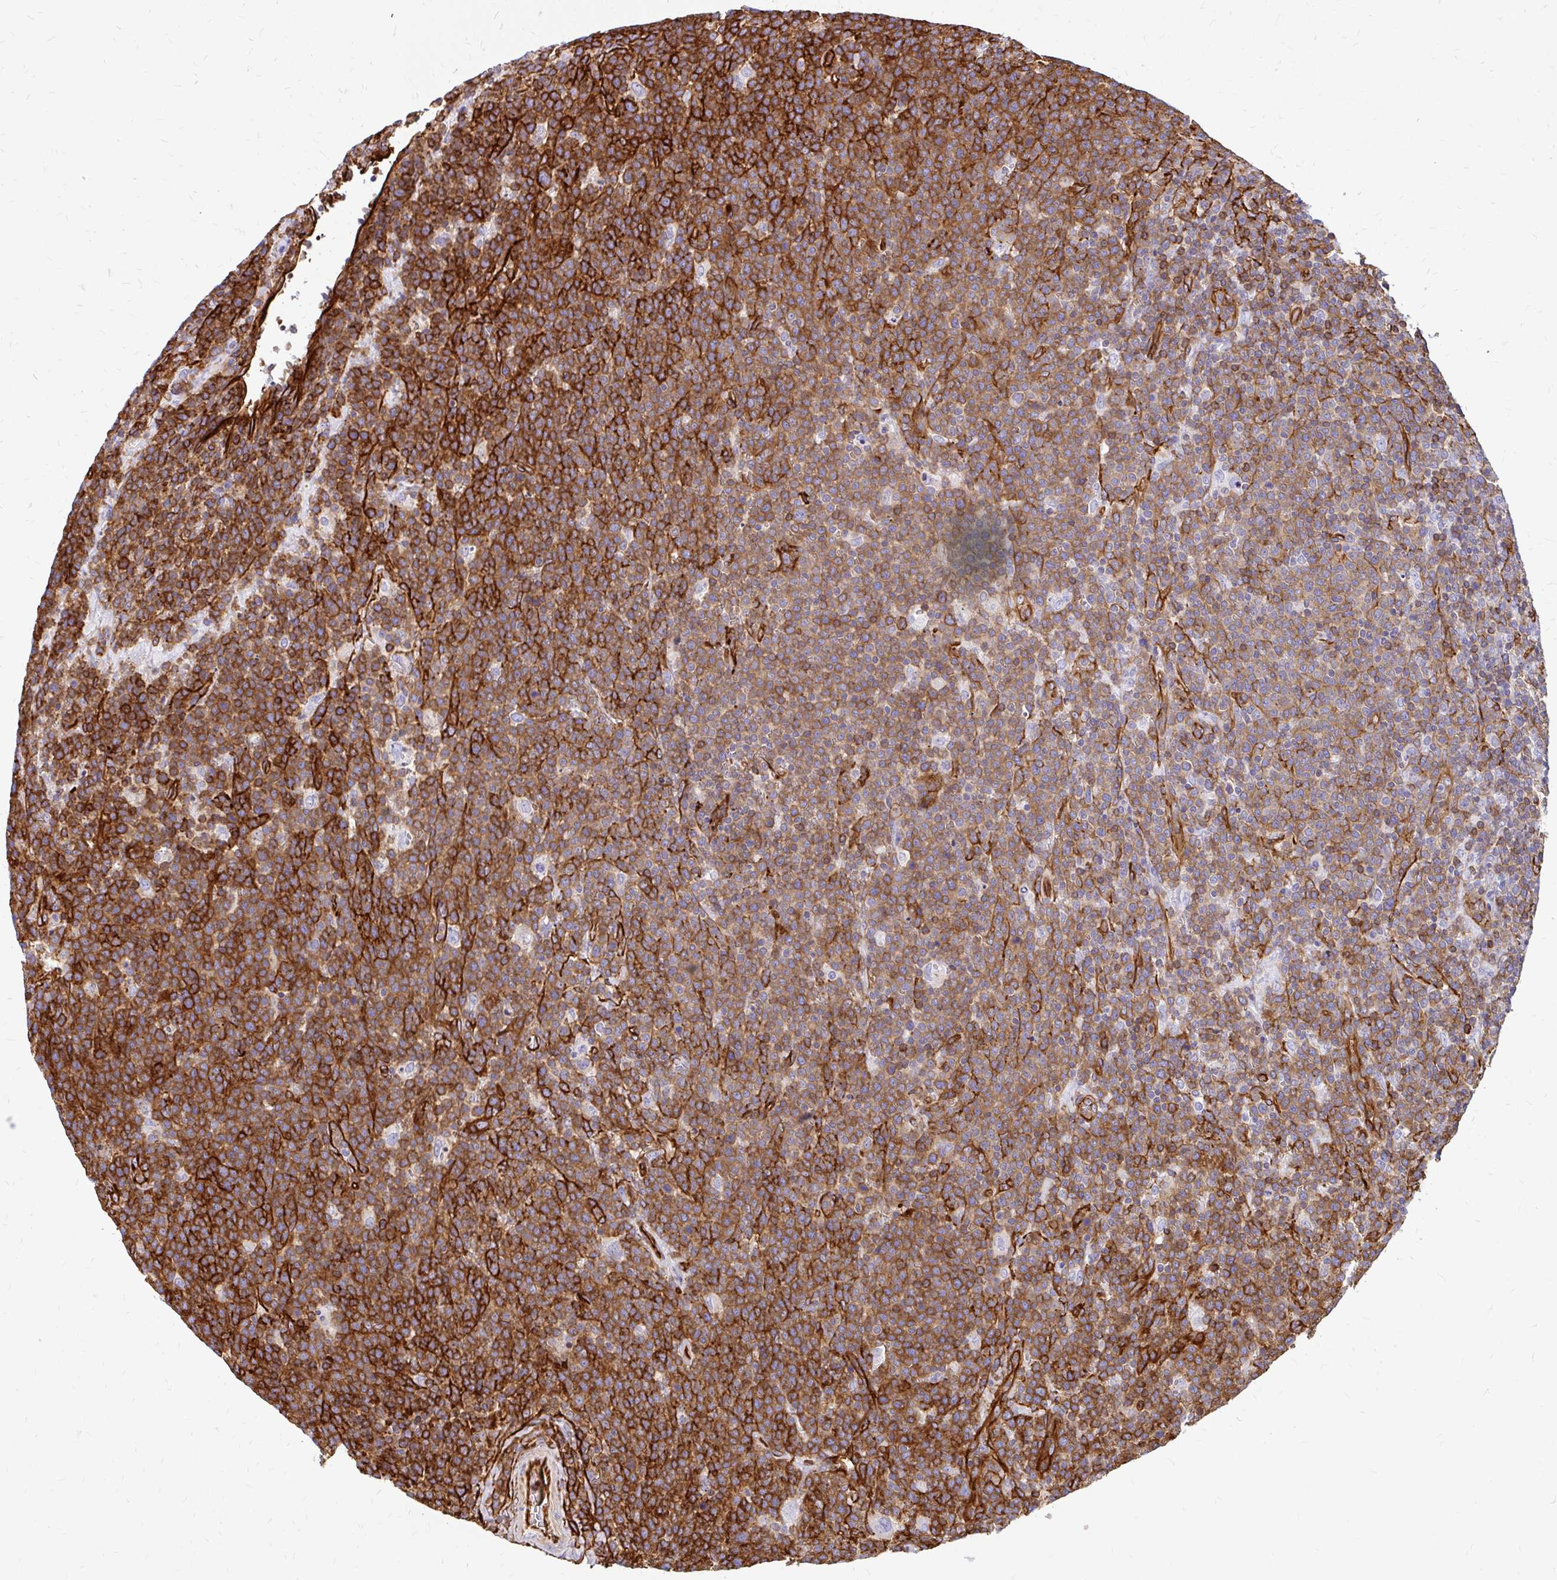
{"staining": {"intensity": "strong", "quantity": ">75%", "location": "cytoplasmic/membranous"}, "tissue": "lymphoma", "cell_type": "Tumor cells", "image_type": "cancer", "snomed": [{"axis": "morphology", "description": "Malignant lymphoma, non-Hodgkin's type, High grade"}, {"axis": "topography", "description": "Lymph node"}], "caption": "Immunohistochemistry staining of malignant lymphoma, non-Hodgkin's type (high-grade), which displays high levels of strong cytoplasmic/membranous positivity in approximately >75% of tumor cells indicating strong cytoplasmic/membranous protein expression. The staining was performed using DAB (brown) for protein detection and nuclei were counterstained in hematoxylin (blue).", "gene": "MAP1LC3B", "patient": {"sex": "male", "age": 61}}